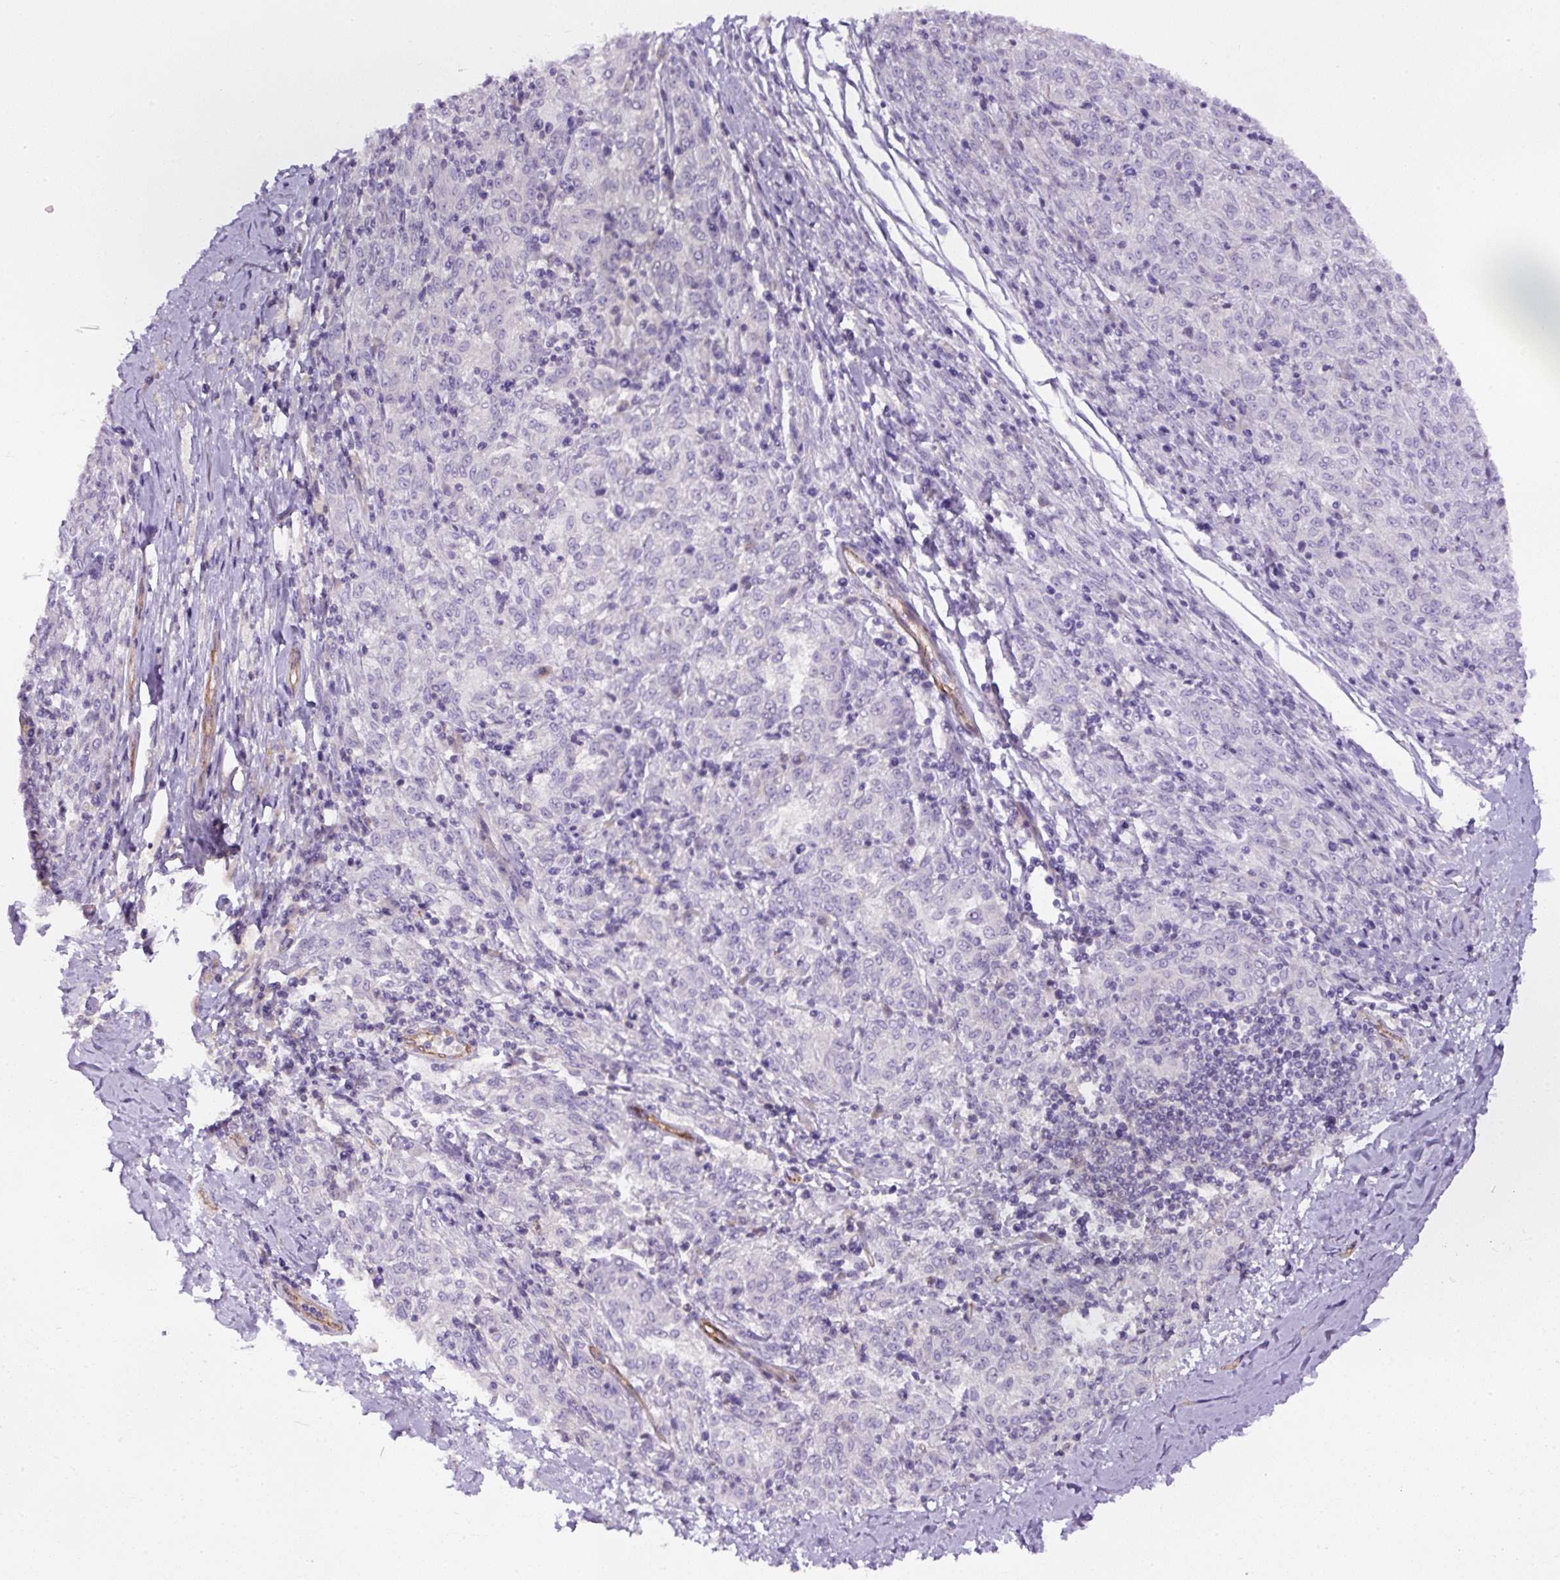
{"staining": {"intensity": "negative", "quantity": "none", "location": "none"}, "tissue": "melanoma", "cell_type": "Tumor cells", "image_type": "cancer", "snomed": [{"axis": "morphology", "description": "Malignant melanoma, NOS"}, {"axis": "topography", "description": "Skin"}], "caption": "This histopathology image is of melanoma stained with immunohistochemistry to label a protein in brown with the nuclei are counter-stained blue. There is no positivity in tumor cells.", "gene": "B3GALT5", "patient": {"sex": "female", "age": 72}}